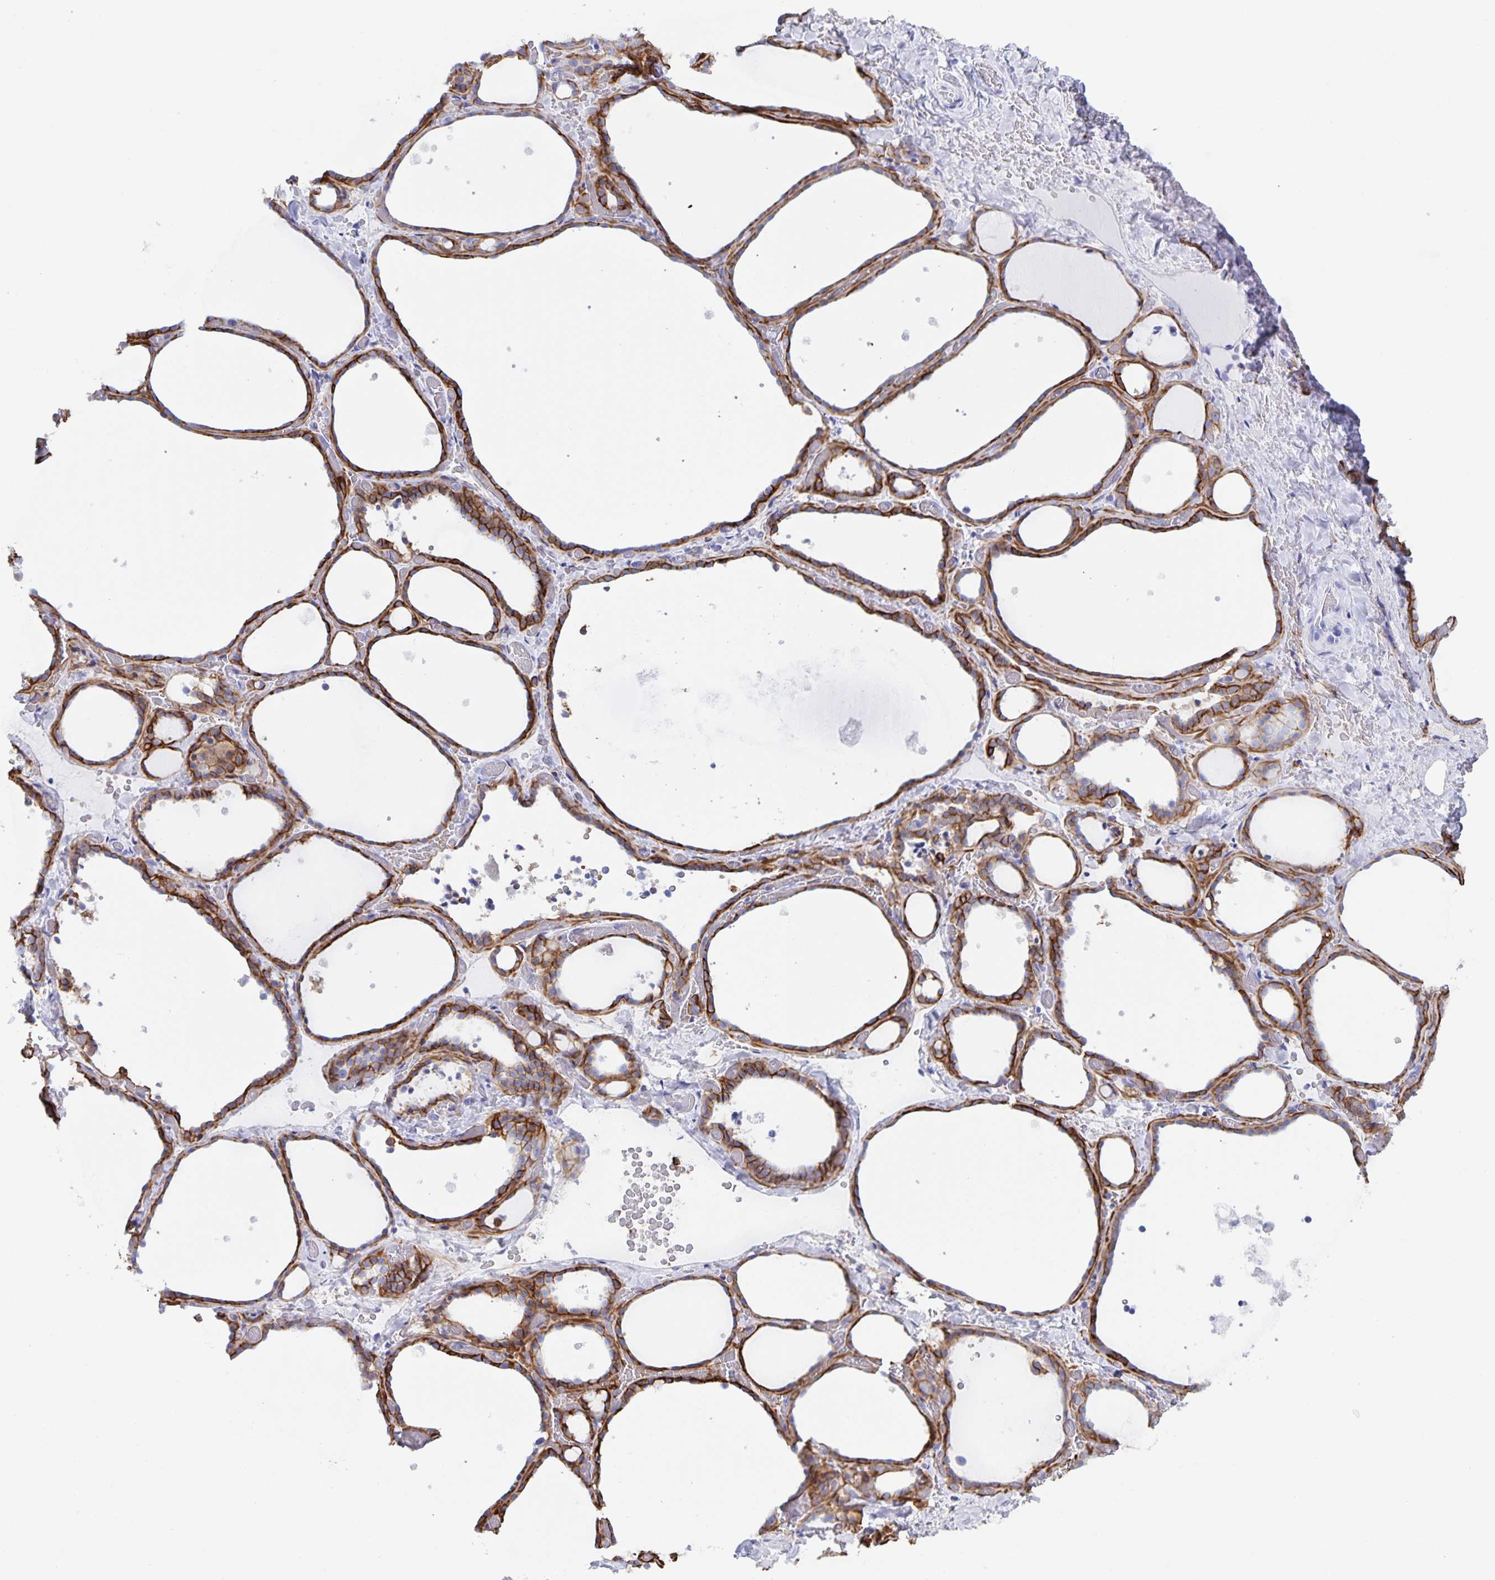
{"staining": {"intensity": "moderate", "quantity": ">75%", "location": "cytoplasmic/membranous"}, "tissue": "thyroid gland", "cell_type": "Glandular cells", "image_type": "normal", "snomed": [{"axis": "morphology", "description": "Normal tissue, NOS"}, {"axis": "topography", "description": "Thyroid gland"}], "caption": "Thyroid gland stained with DAB (3,3'-diaminobenzidine) IHC shows medium levels of moderate cytoplasmic/membranous staining in about >75% of glandular cells.", "gene": "AQP4", "patient": {"sex": "female", "age": 36}}